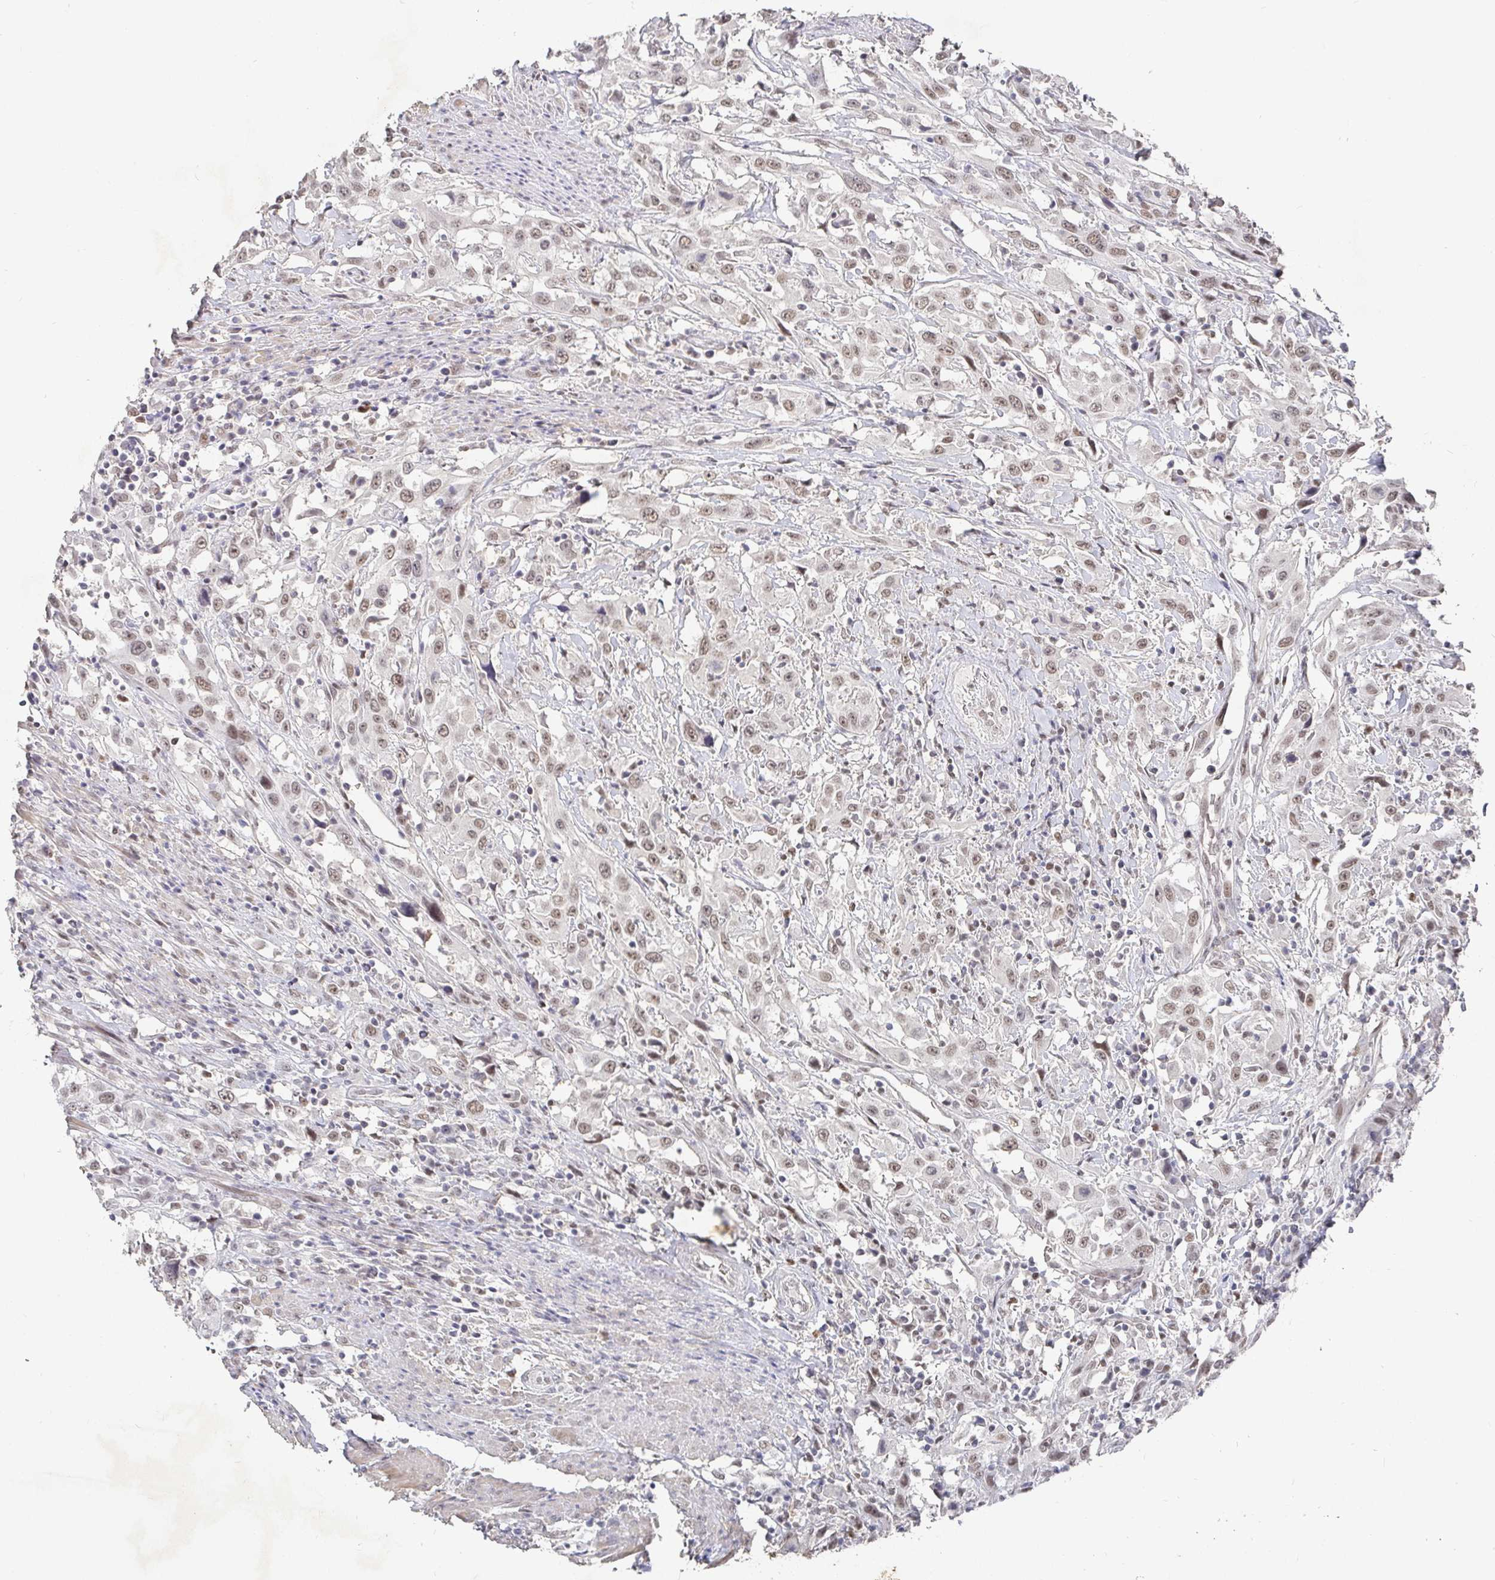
{"staining": {"intensity": "weak", "quantity": ">75%", "location": "nuclear"}, "tissue": "urothelial cancer", "cell_type": "Tumor cells", "image_type": "cancer", "snomed": [{"axis": "morphology", "description": "Urothelial carcinoma, High grade"}, {"axis": "topography", "description": "Urinary bladder"}], "caption": "Protein analysis of urothelial cancer tissue shows weak nuclear positivity in approximately >75% of tumor cells.", "gene": "RCOR1", "patient": {"sex": "male", "age": 61}}